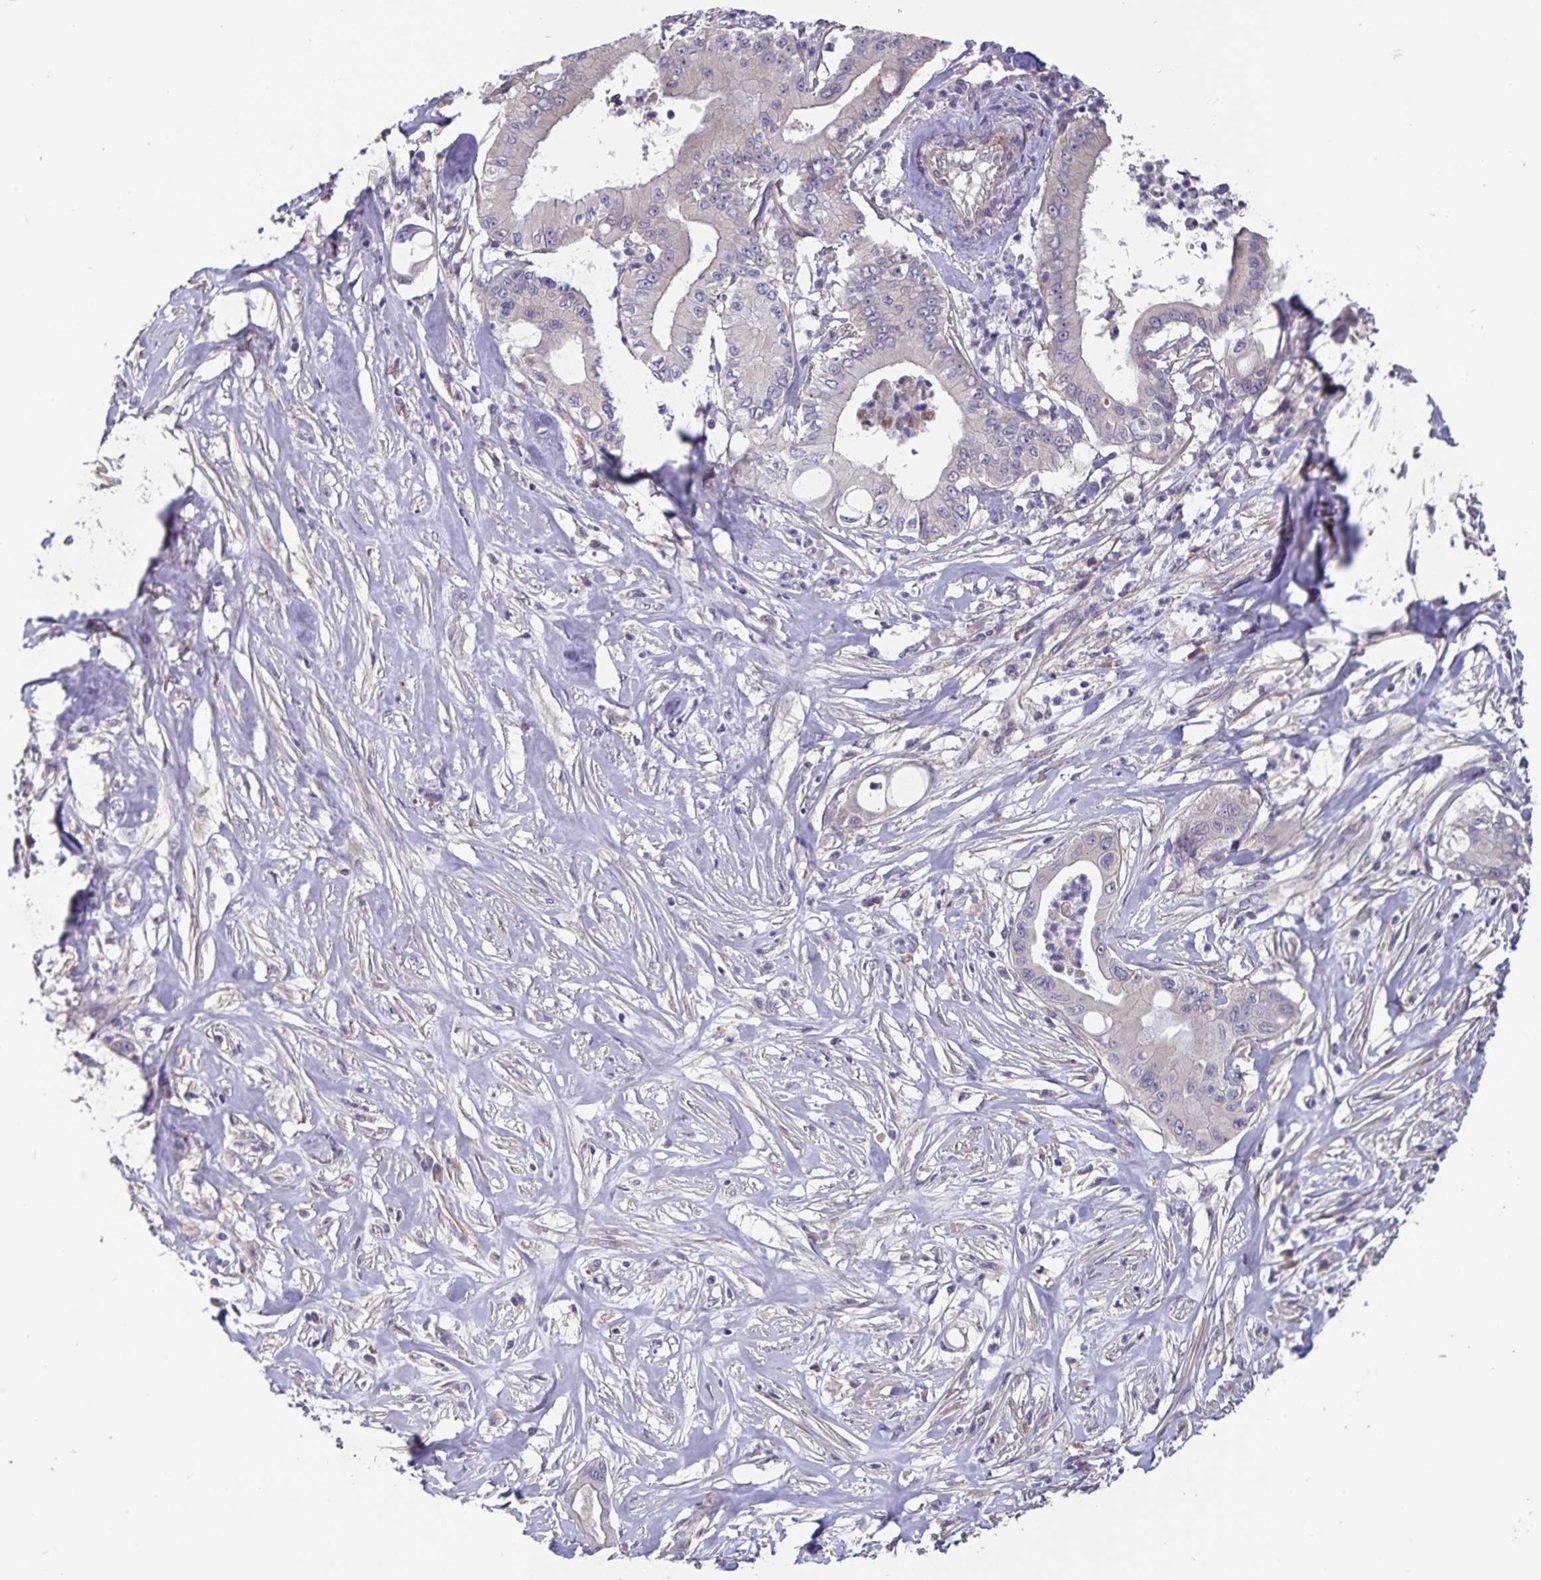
{"staining": {"intensity": "negative", "quantity": "none", "location": "none"}, "tissue": "pancreatic cancer", "cell_type": "Tumor cells", "image_type": "cancer", "snomed": [{"axis": "morphology", "description": "Adenocarcinoma, NOS"}, {"axis": "topography", "description": "Pancreas"}], "caption": "There is no significant expression in tumor cells of pancreatic adenocarcinoma.", "gene": "FBXL16", "patient": {"sex": "male", "age": 71}}